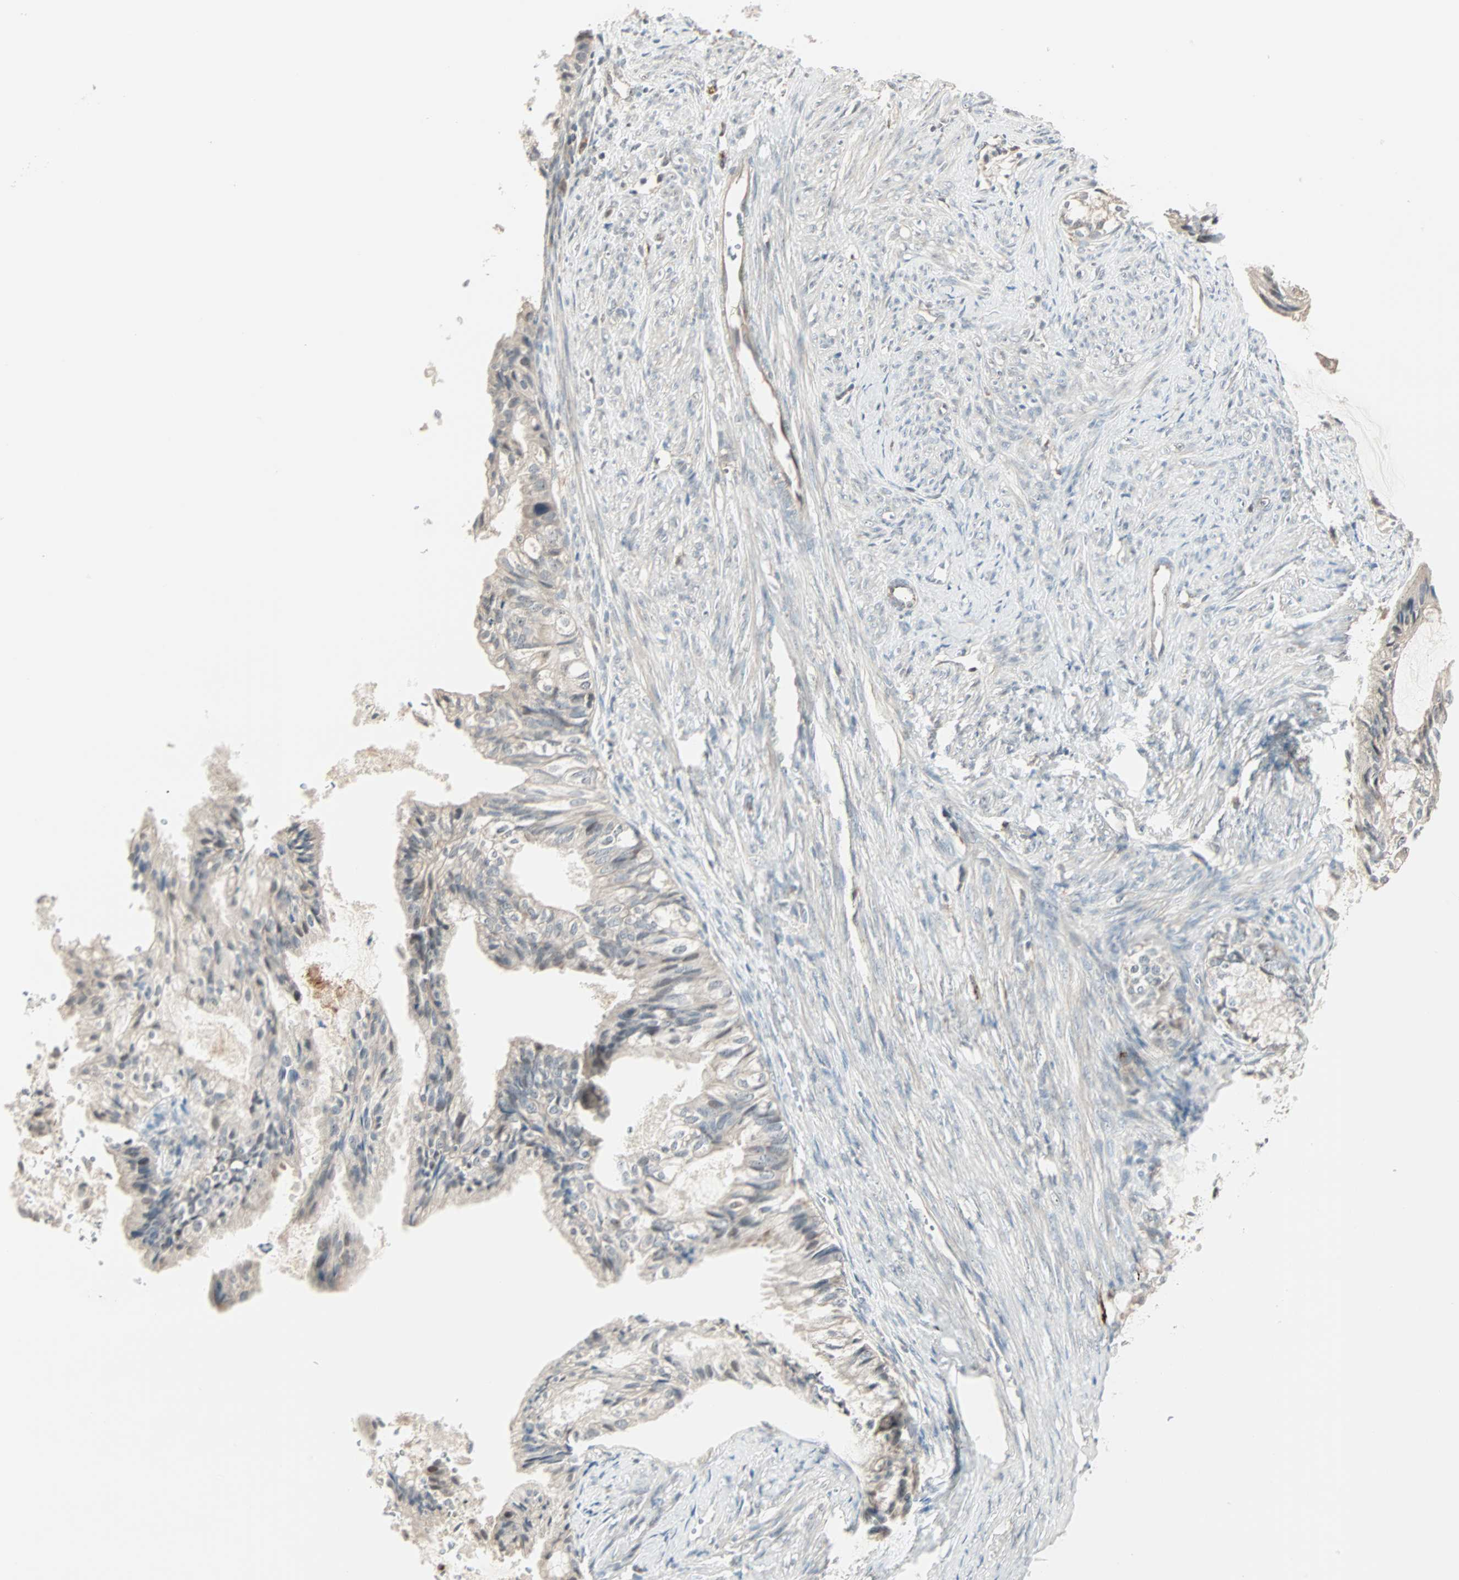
{"staining": {"intensity": "weak", "quantity": "25%-75%", "location": "cytoplasmic/membranous"}, "tissue": "cervical cancer", "cell_type": "Tumor cells", "image_type": "cancer", "snomed": [{"axis": "morphology", "description": "Normal tissue, NOS"}, {"axis": "morphology", "description": "Adenocarcinoma, NOS"}, {"axis": "topography", "description": "Cervix"}, {"axis": "topography", "description": "Endometrium"}], "caption": "Human adenocarcinoma (cervical) stained with a protein marker exhibits weak staining in tumor cells.", "gene": "KDM4A", "patient": {"sex": "female", "age": 86}}